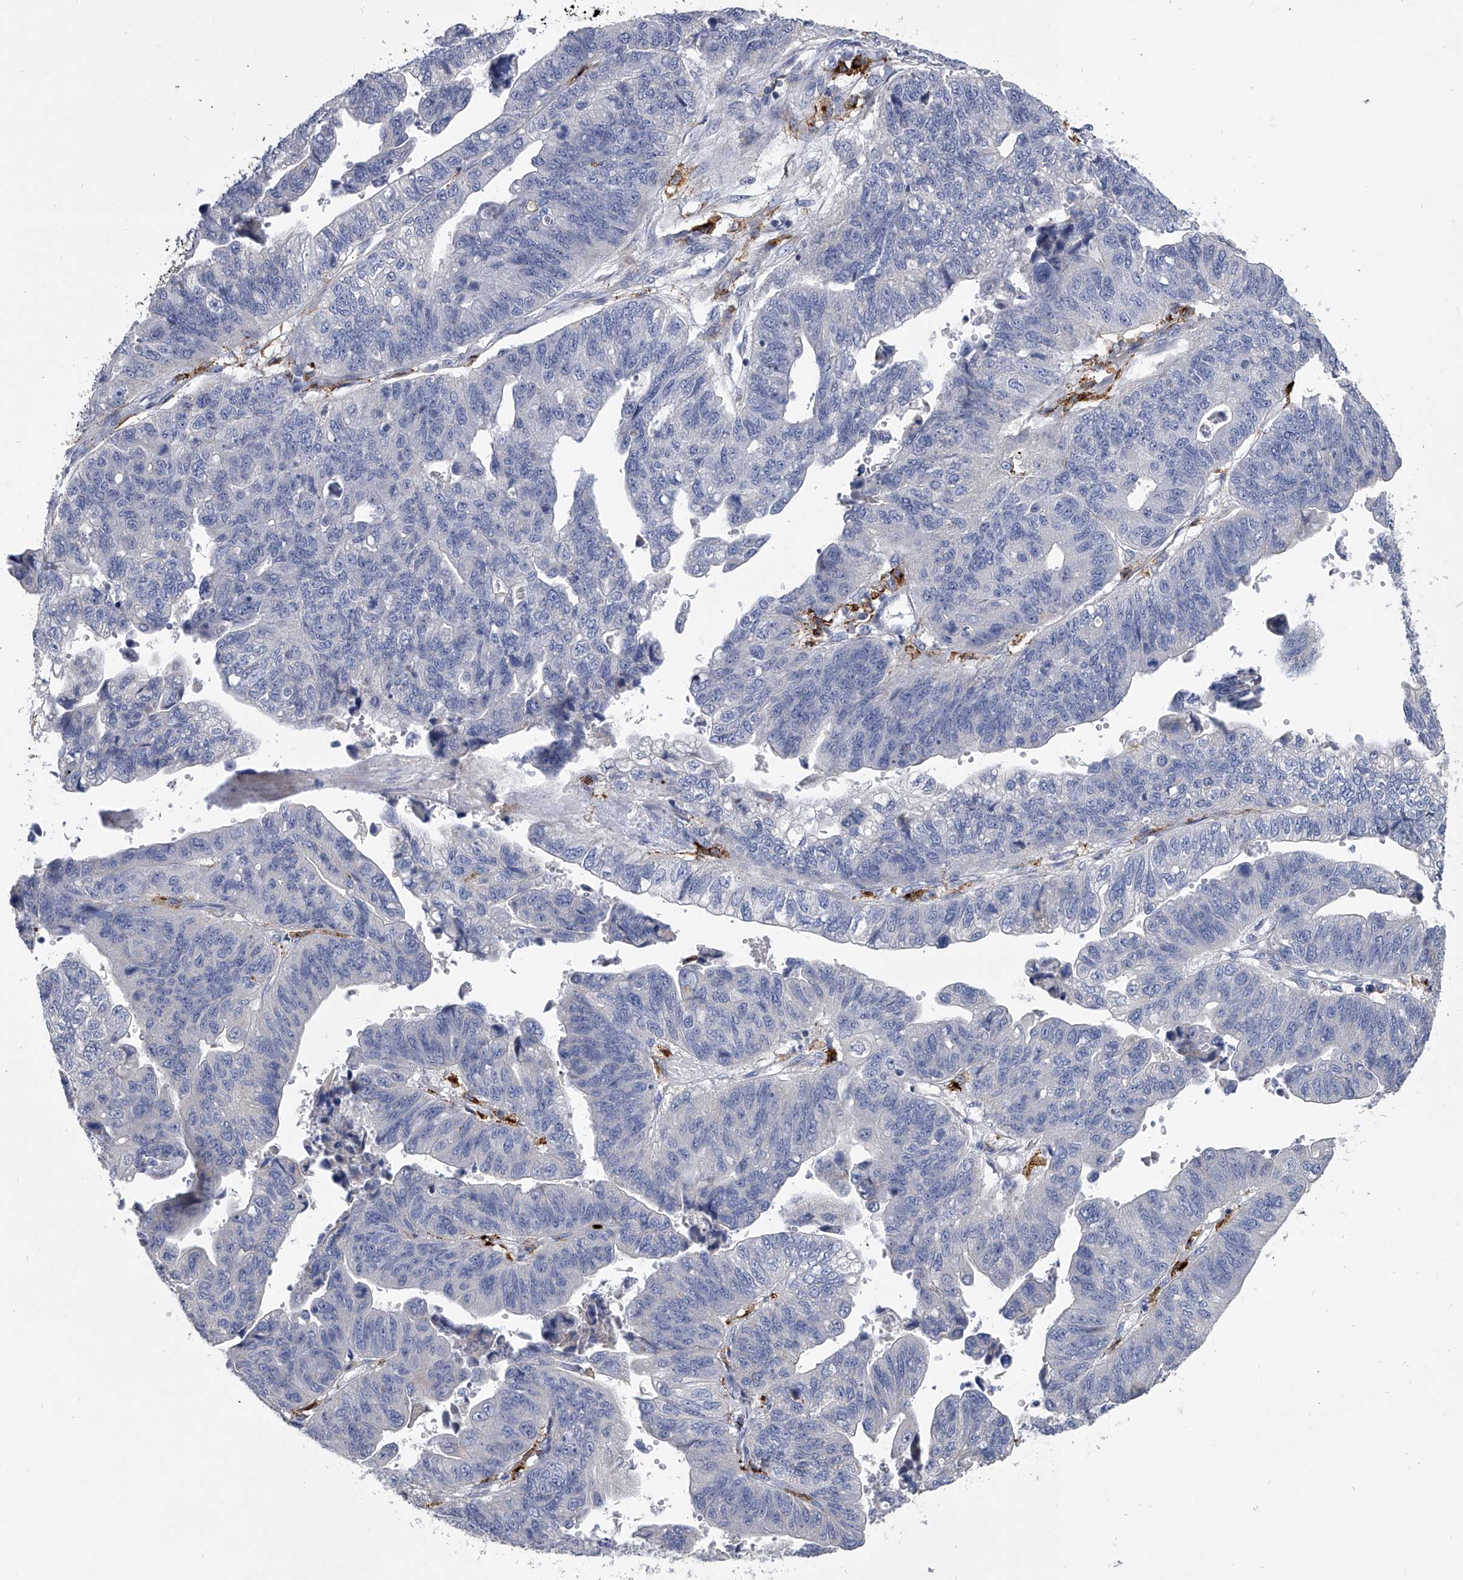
{"staining": {"intensity": "negative", "quantity": "none", "location": "none"}, "tissue": "stomach cancer", "cell_type": "Tumor cells", "image_type": "cancer", "snomed": [{"axis": "morphology", "description": "Adenocarcinoma, NOS"}, {"axis": "topography", "description": "Stomach"}], "caption": "IHC photomicrograph of human stomach adenocarcinoma stained for a protein (brown), which displays no expression in tumor cells.", "gene": "SPP1", "patient": {"sex": "male", "age": 59}}